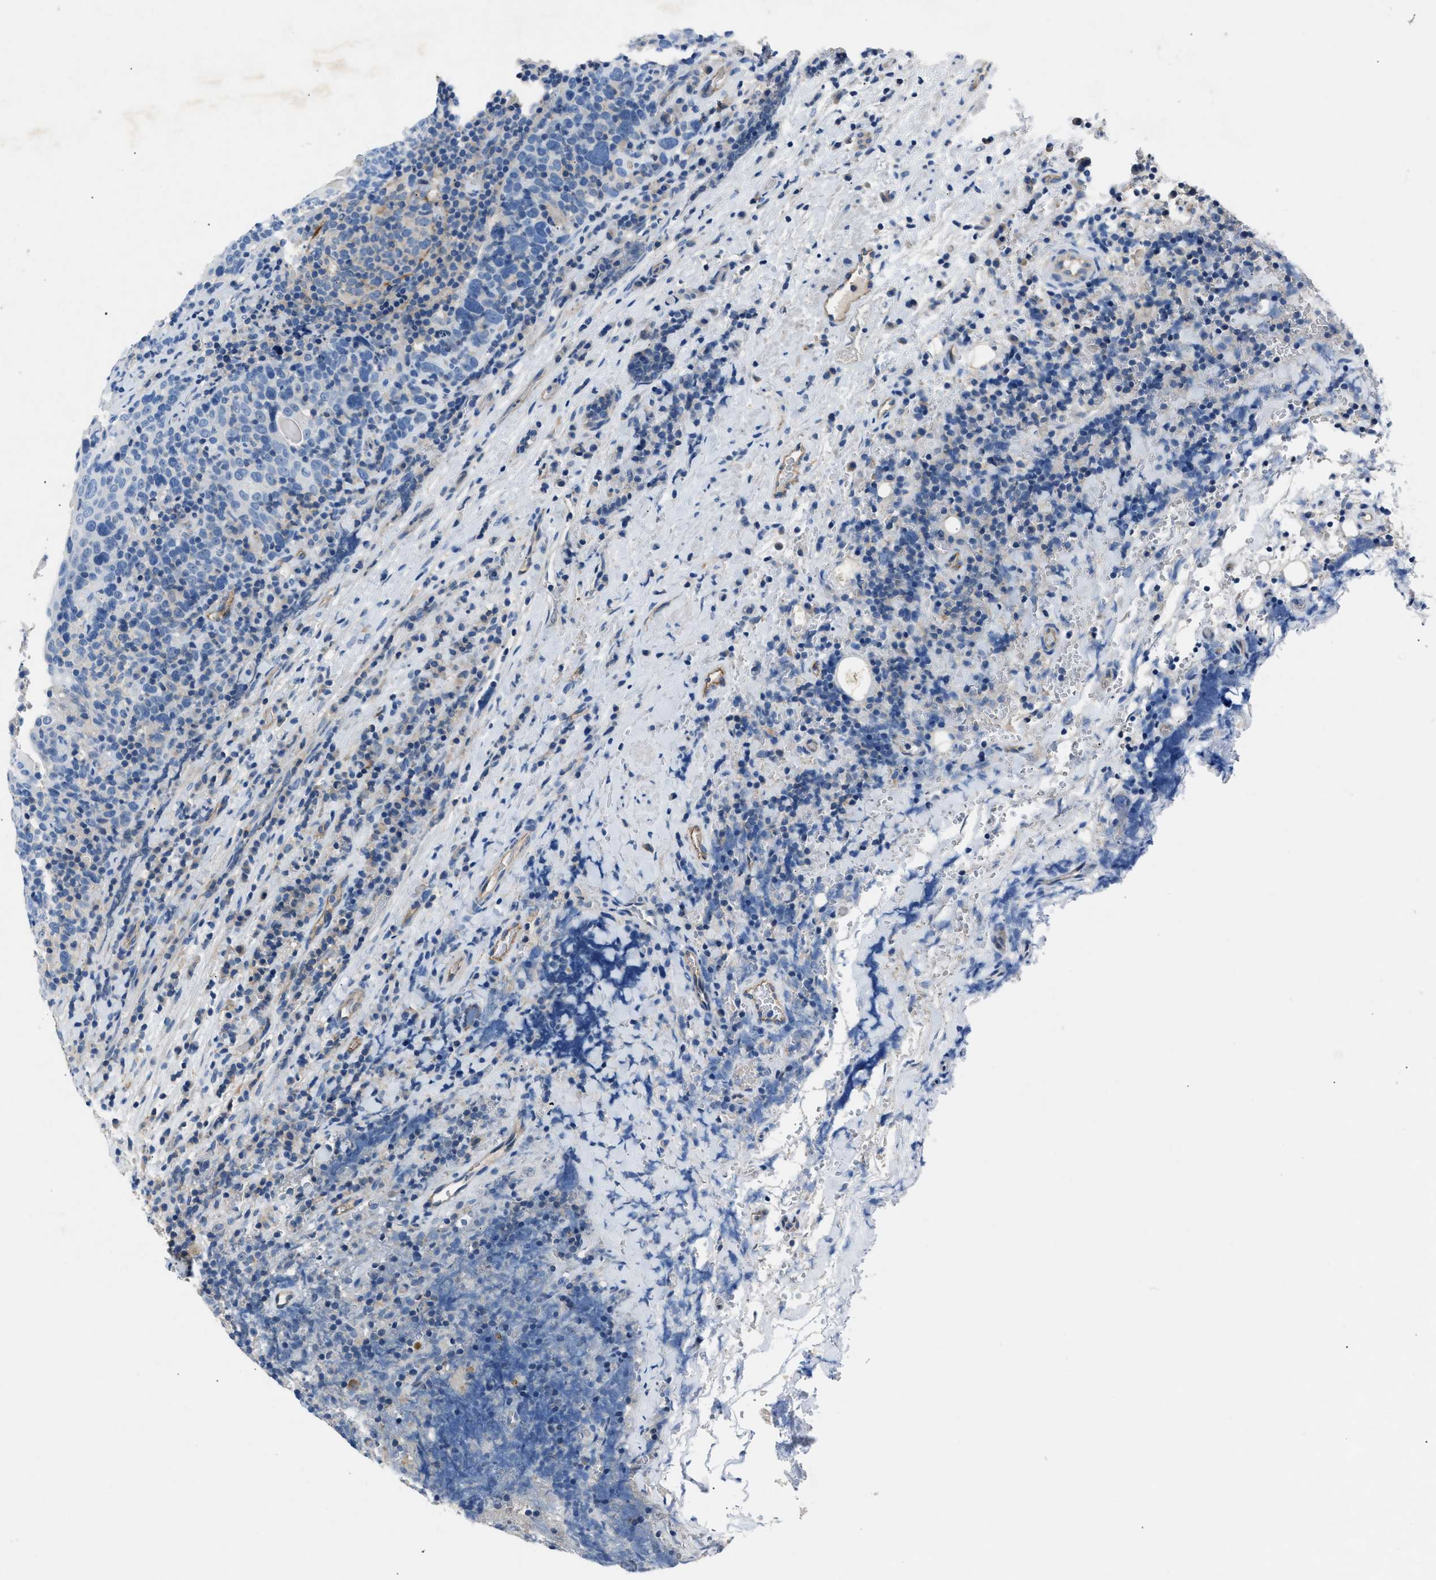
{"staining": {"intensity": "negative", "quantity": "none", "location": "none"}, "tissue": "head and neck cancer", "cell_type": "Tumor cells", "image_type": "cancer", "snomed": [{"axis": "morphology", "description": "Squamous cell carcinoma, NOS"}, {"axis": "morphology", "description": "Squamous cell carcinoma, metastatic, NOS"}, {"axis": "topography", "description": "Lymph node"}, {"axis": "topography", "description": "Head-Neck"}], "caption": "Immunohistochemistry (IHC) image of neoplastic tissue: head and neck cancer stained with DAB (3,3'-diaminobenzidine) displays no significant protein staining in tumor cells. The staining is performed using DAB brown chromogen with nuclei counter-stained in using hematoxylin.", "gene": "DNAAF5", "patient": {"sex": "male", "age": 62}}